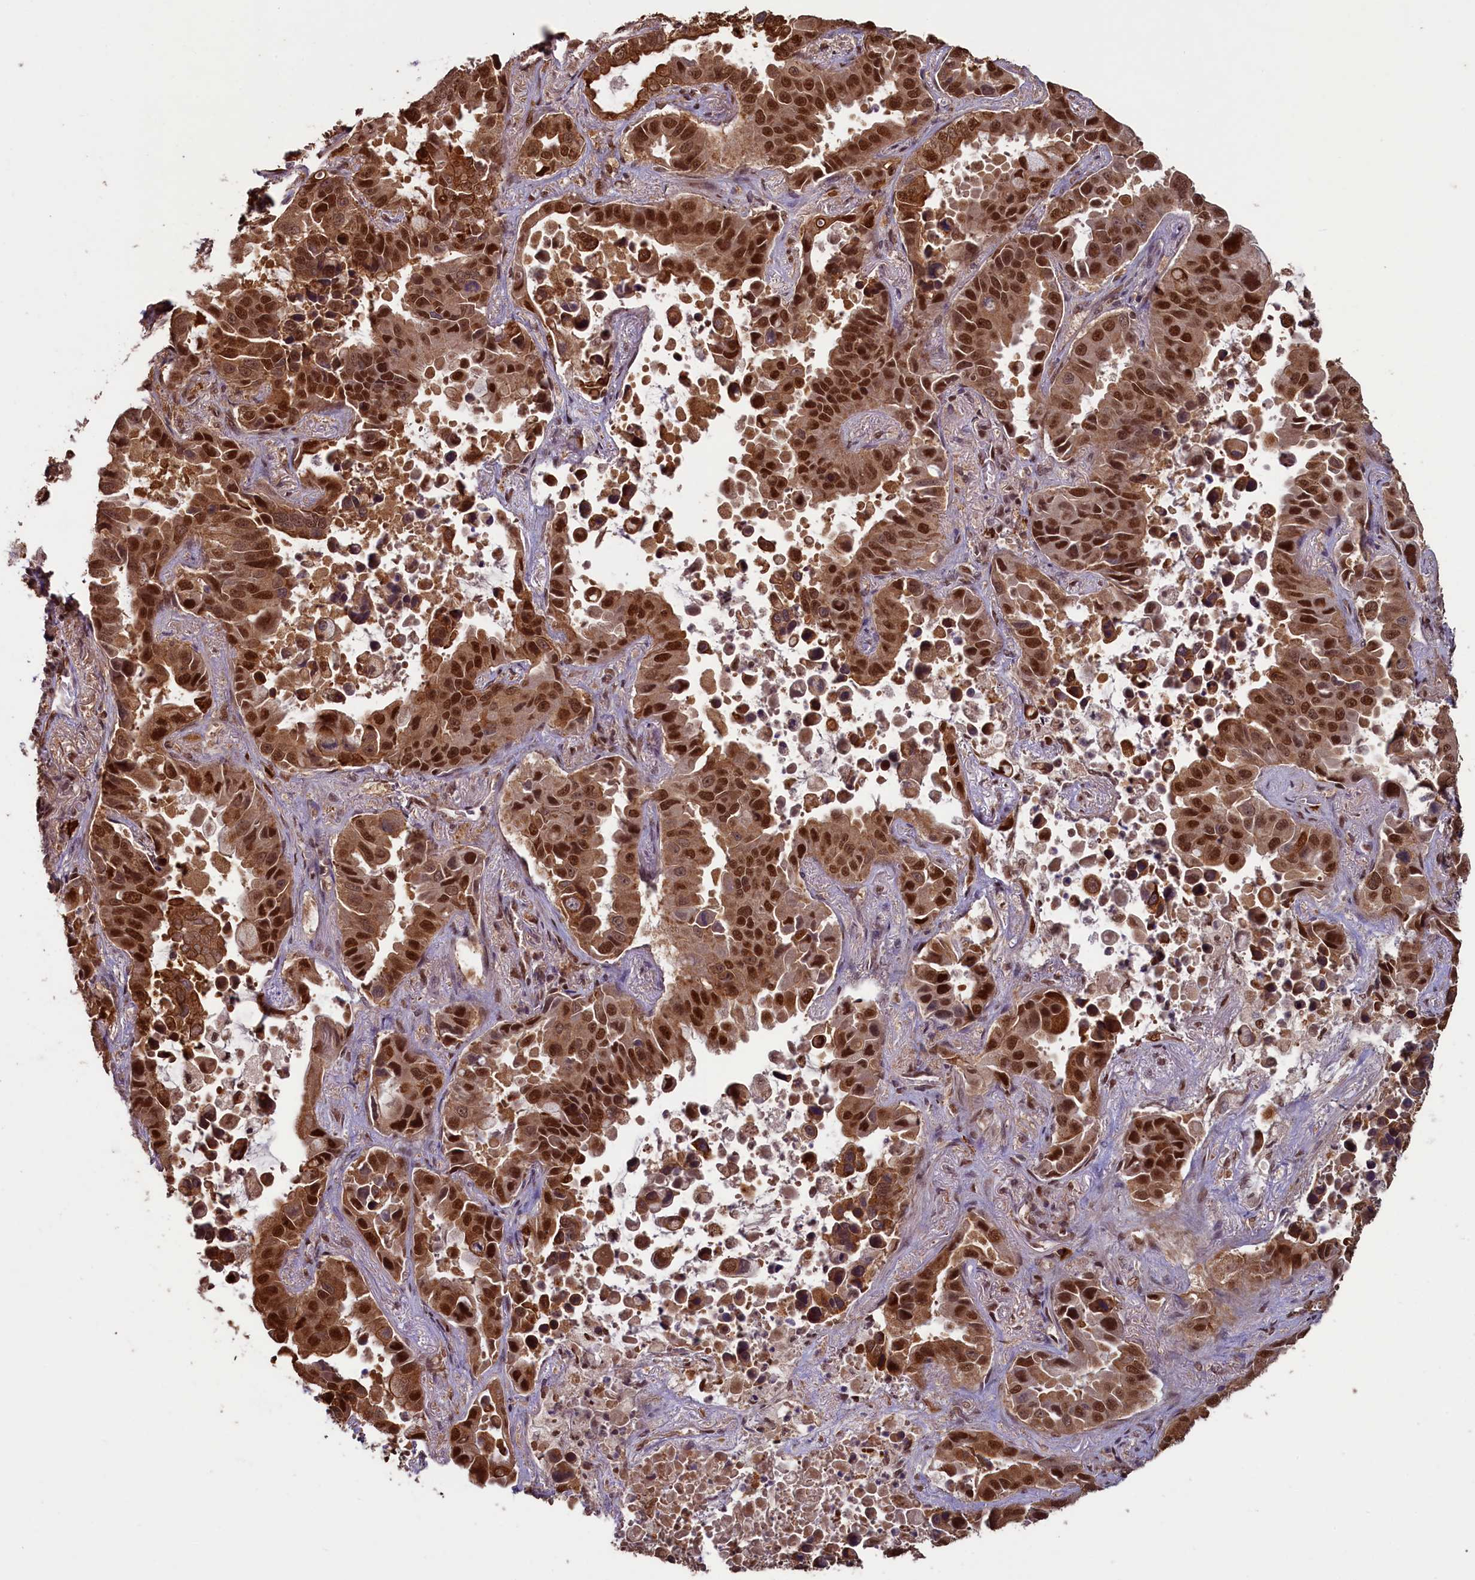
{"staining": {"intensity": "strong", "quantity": ">75%", "location": "cytoplasmic/membranous,nuclear"}, "tissue": "lung cancer", "cell_type": "Tumor cells", "image_type": "cancer", "snomed": [{"axis": "morphology", "description": "Adenocarcinoma, NOS"}, {"axis": "topography", "description": "Lung"}], "caption": "There is high levels of strong cytoplasmic/membranous and nuclear staining in tumor cells of lung cancer, as demonstrated by immunohistochemical staining (brown color).", "gene": "NAE1", "patient": {"sex": "male", "age": 64}}